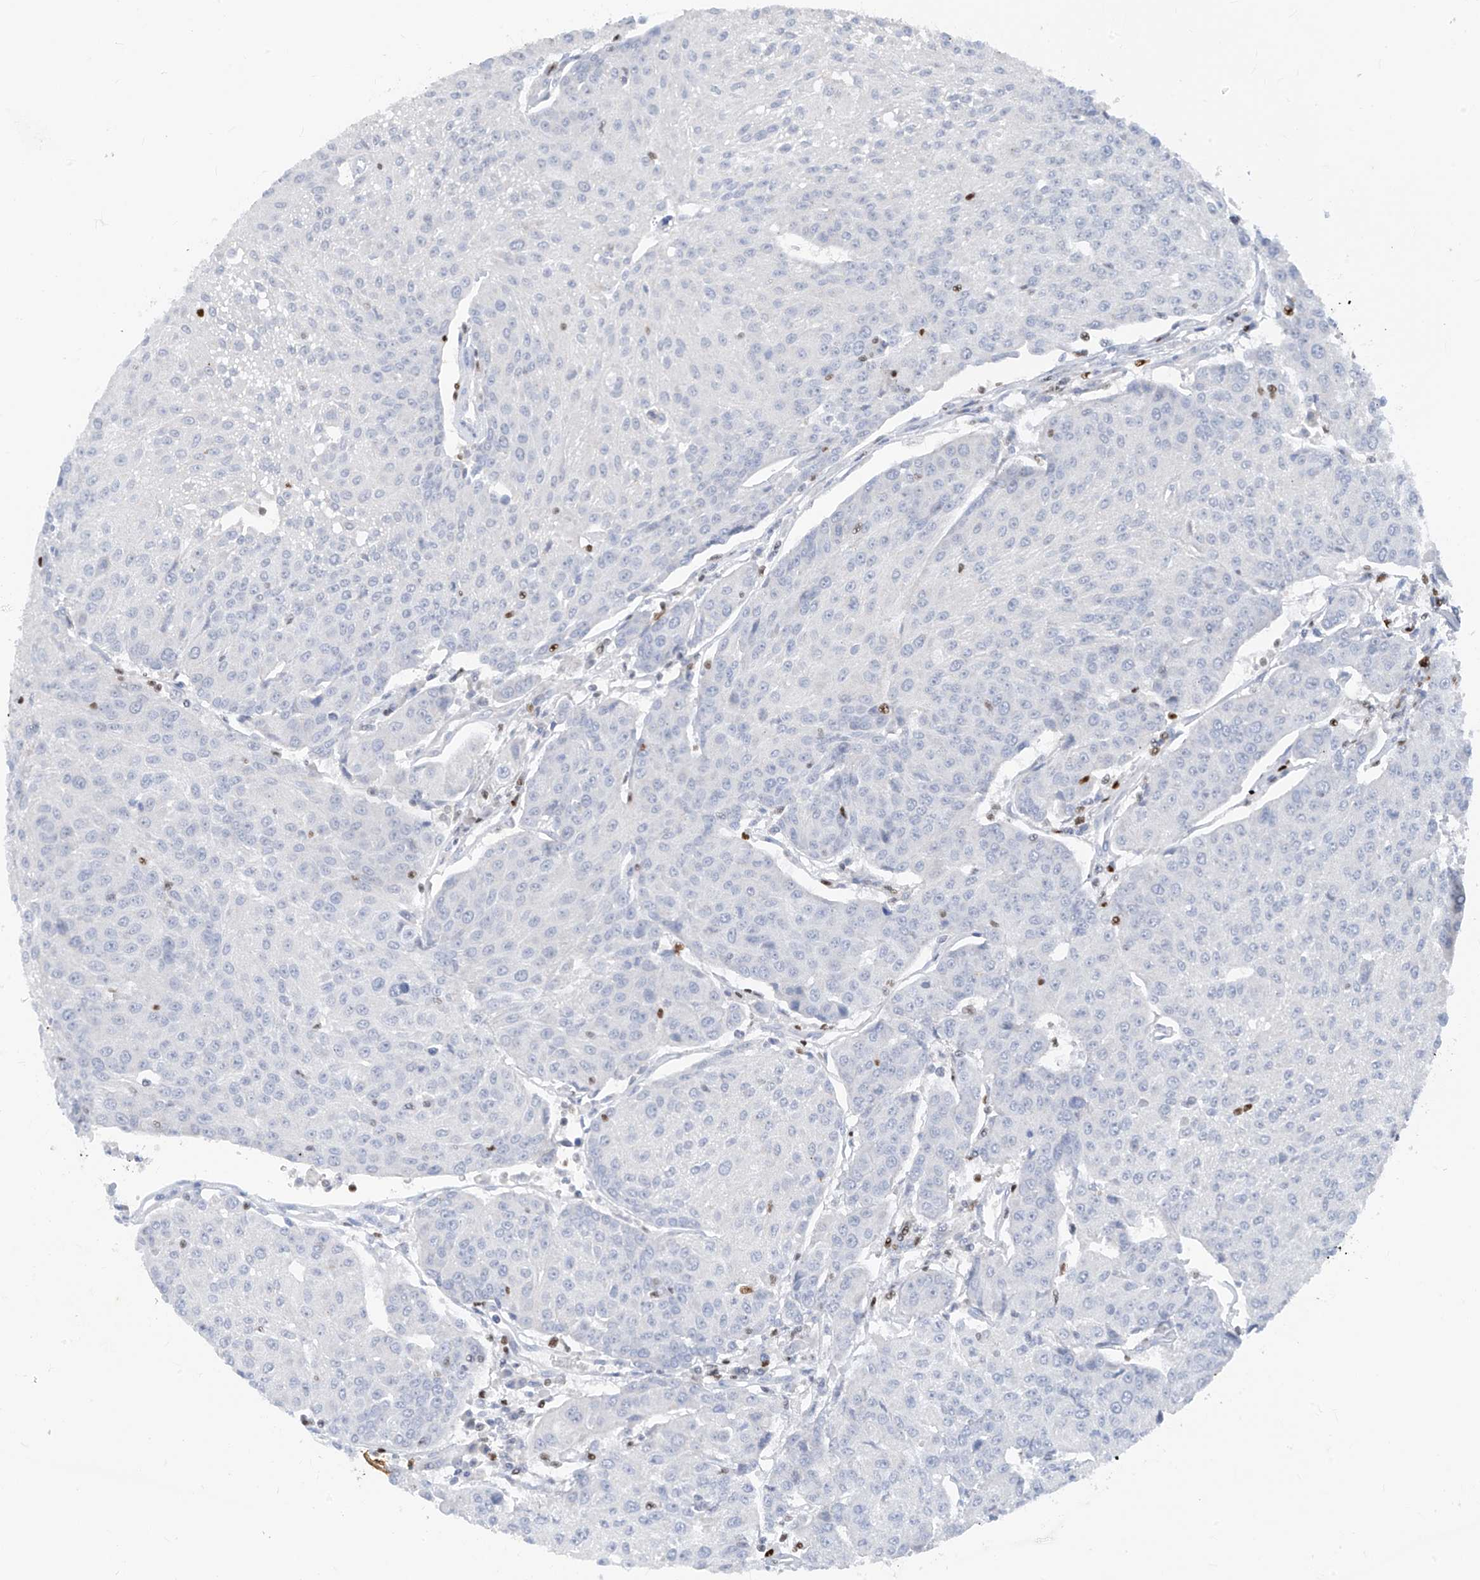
{"staining": {"intensity": "negative", "quantity": "none", "location": "none"}, "tissue": "urothelial cancer", "cell_type": "Tumor cells", "image_type": "cancer", "snomed": [{"axis": "morphology", "description": "Urothelial carcinoma, High grade"}, {"axis": "topography", "description": "Urinary bladder"}], "caption": "Tumor cells show no significant protein expression in urothelial carcinoma (high-grade).", "gene": "TBX21", "patient": {"sex": "female", "age": 85}}